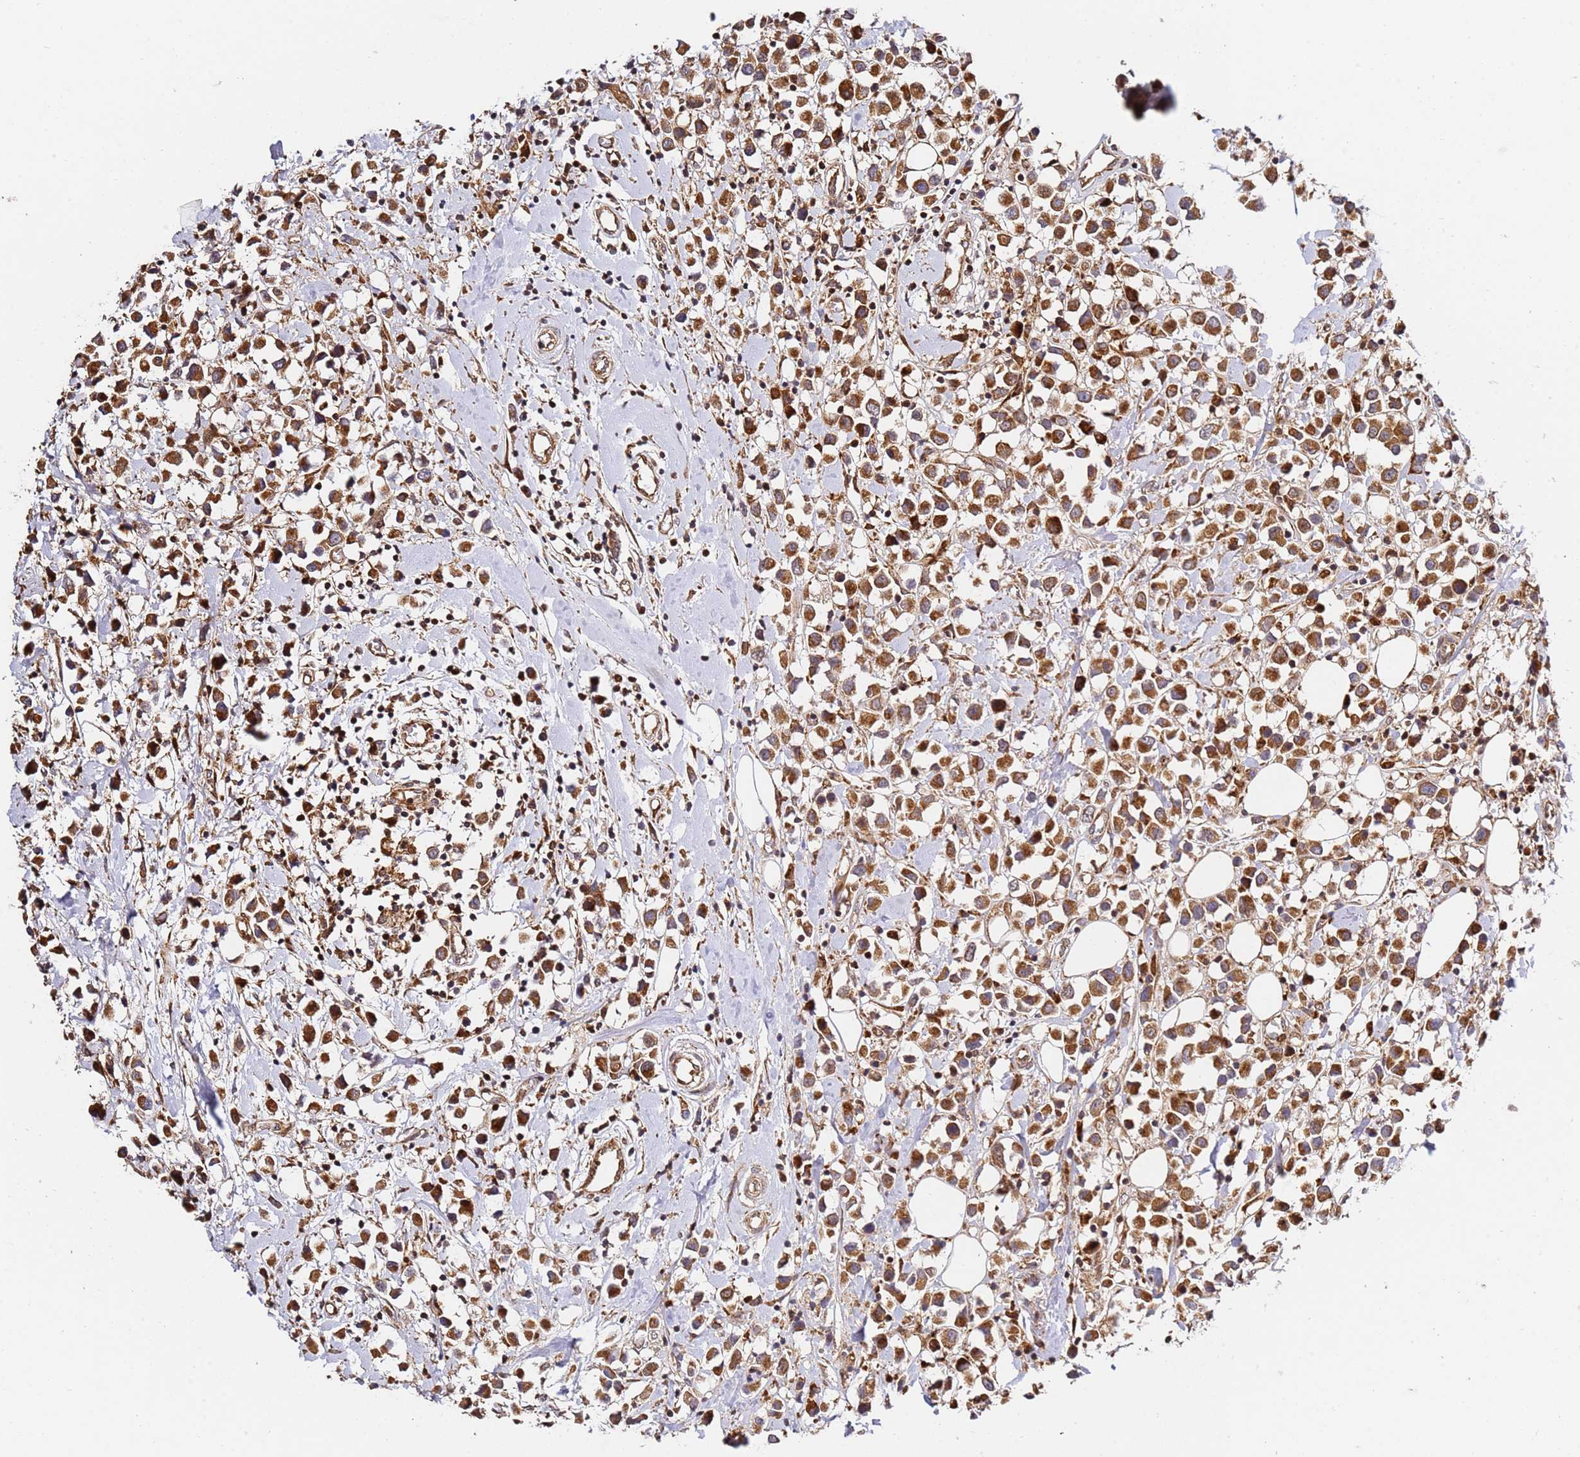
{"staining": {"intensity": "moderate", "quantity": ">75%", "location": "cytoplasmic/membranous,nuclear"}, "tissue": "breast cancer", "cell_type": "Tumor cells", "image_type": "cancer", "snomed": [{"axis": "morphology", "description": "Duct carcinoma"}, {"axis": "topography", "description": "Breast"}], "caption": "There is medium levels of moderate cytoplasmic/membranous and nuclear expression in tumor cells of breast invasive ductal carcinoma, as demonstrated by immunohistochemical staining (brown color).", "gene": "SMOX", "patient": {"sex": "female", "age": 61}}